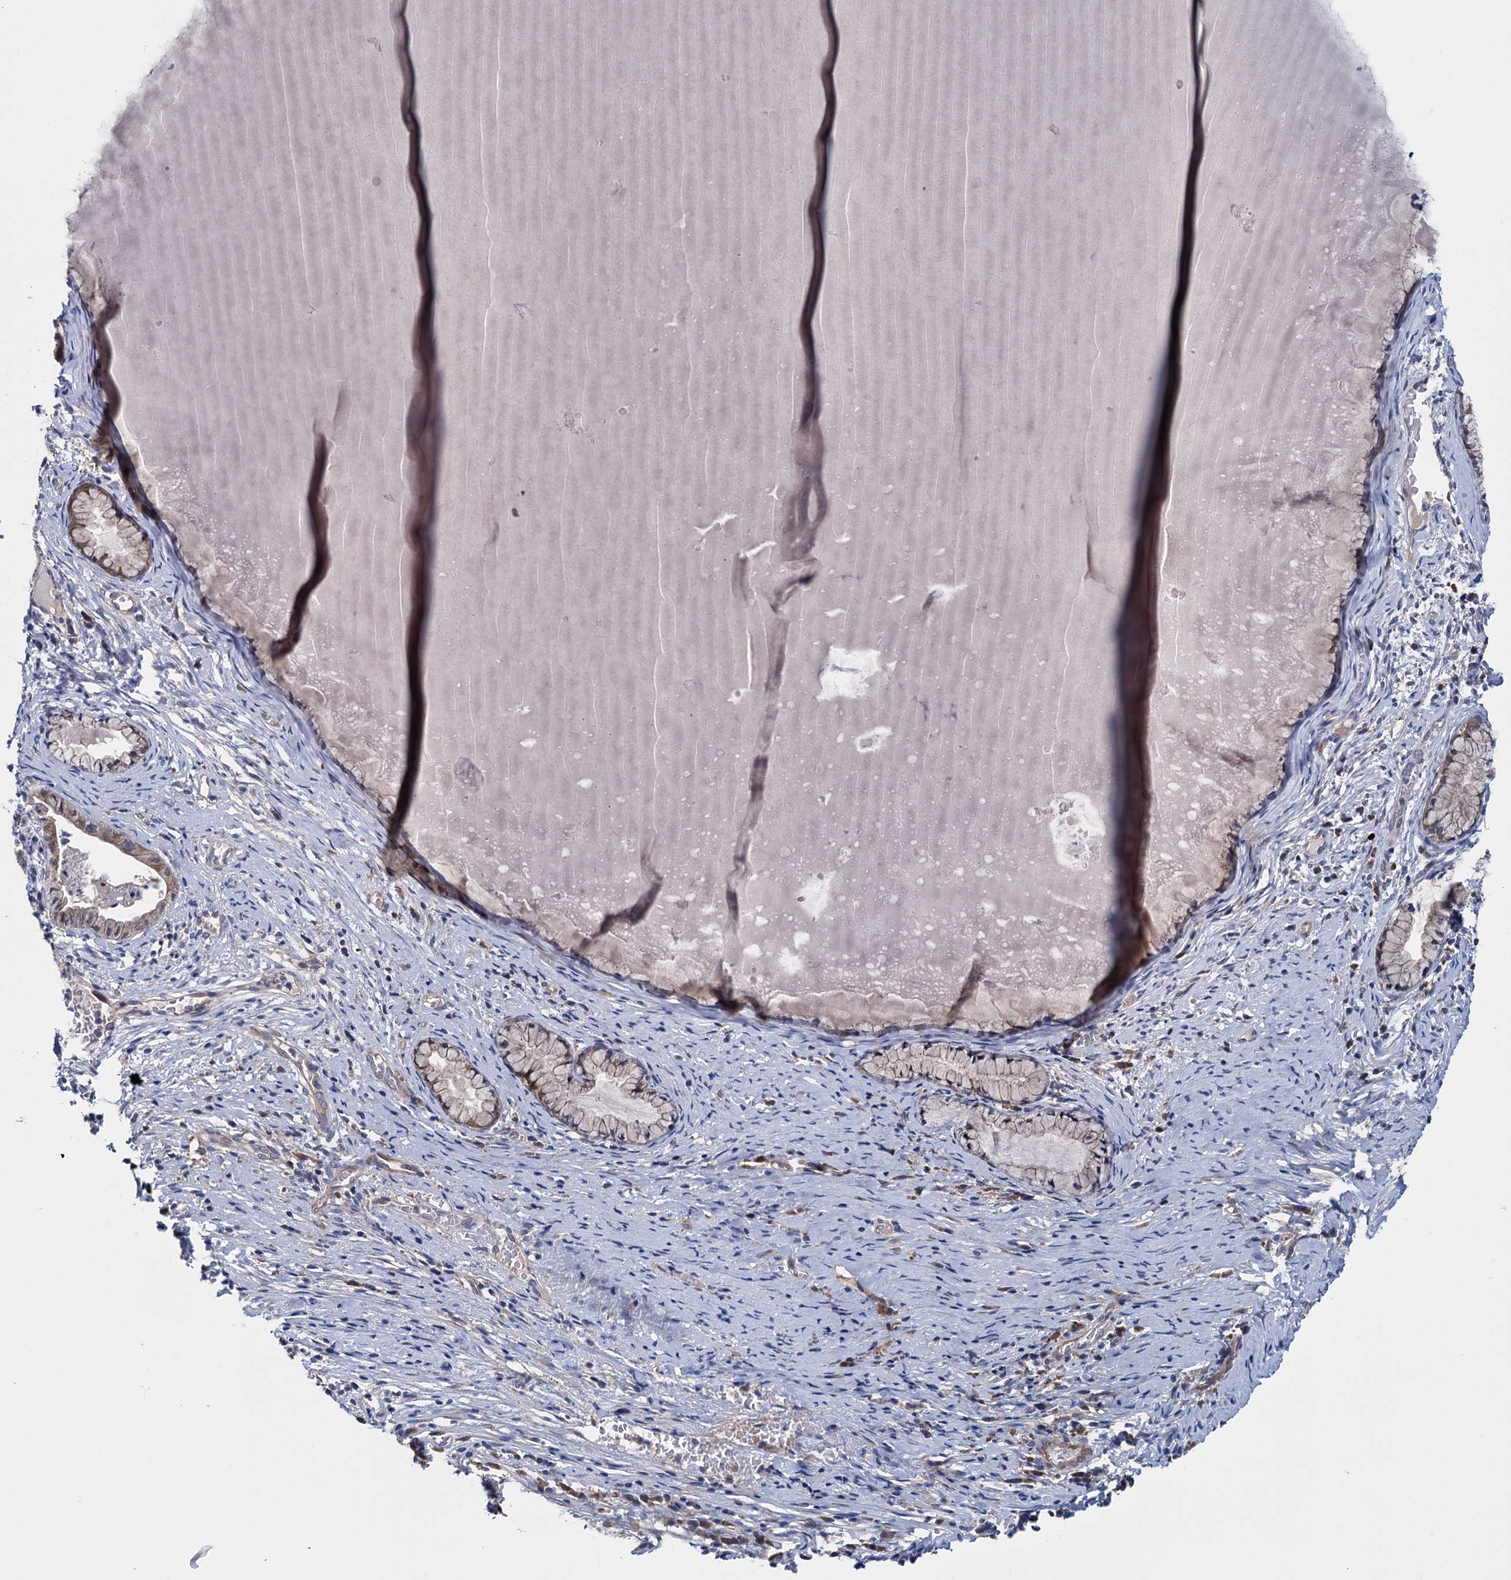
{"staining": {"intensity": "moderate", "quantity": "<25%", "location": "cytoplasmic/membranous,nuclear"}, "tissue": "cervix", "cell_type": "Glandular cells", "image_type": "normal", "snomed": [{"axis": "morphology", "description": "Normal tissue, NOS"}, {"axis": "topography", "description": "Cervix"}], "caption": "A brown stain highlights moderate cytoplasmic/membranous,nuclear expression of a protein in glandular cells of unremarkable cervix.", "gene": "EYA4", "patient": {"sex": "female", "age": 42}}